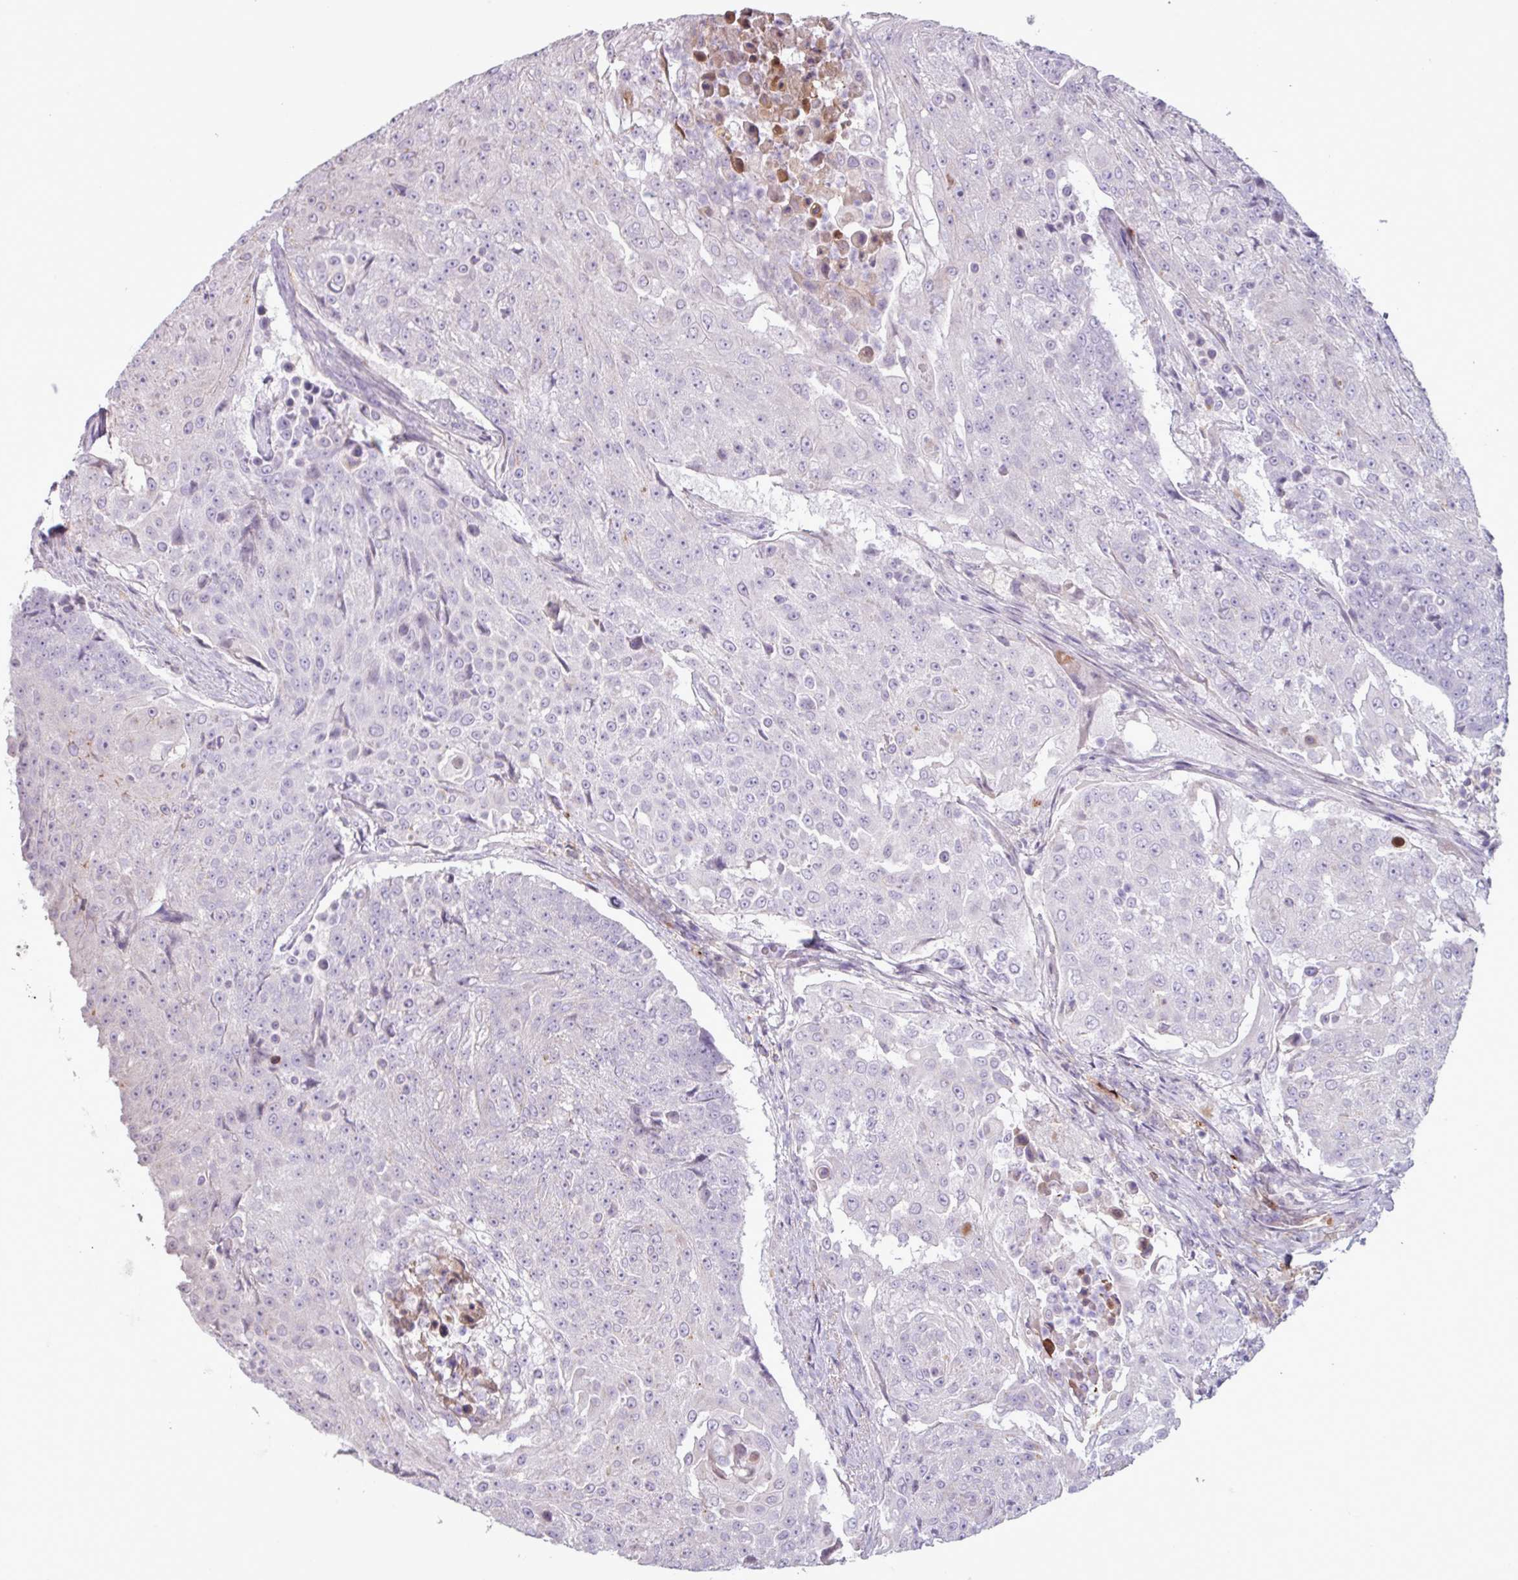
{"staining": {"intensity": "negative", "quantity": "none", "location": "none"}, "tissue": "urothelial cancer", "cell_type": "Tumor cells", "image_type": "cancer", "snomed": [{"axis": "morphology", "description": "Urothelial carcinoma, High grade"}, {"axis": "topography", "description": "Urinary bladder"}], "caption": "A micrograph of human urothelial cancer is negative for staining in tumor cells.", "gene": "C4B", "patient": {"sex": "female", "age": 63}}